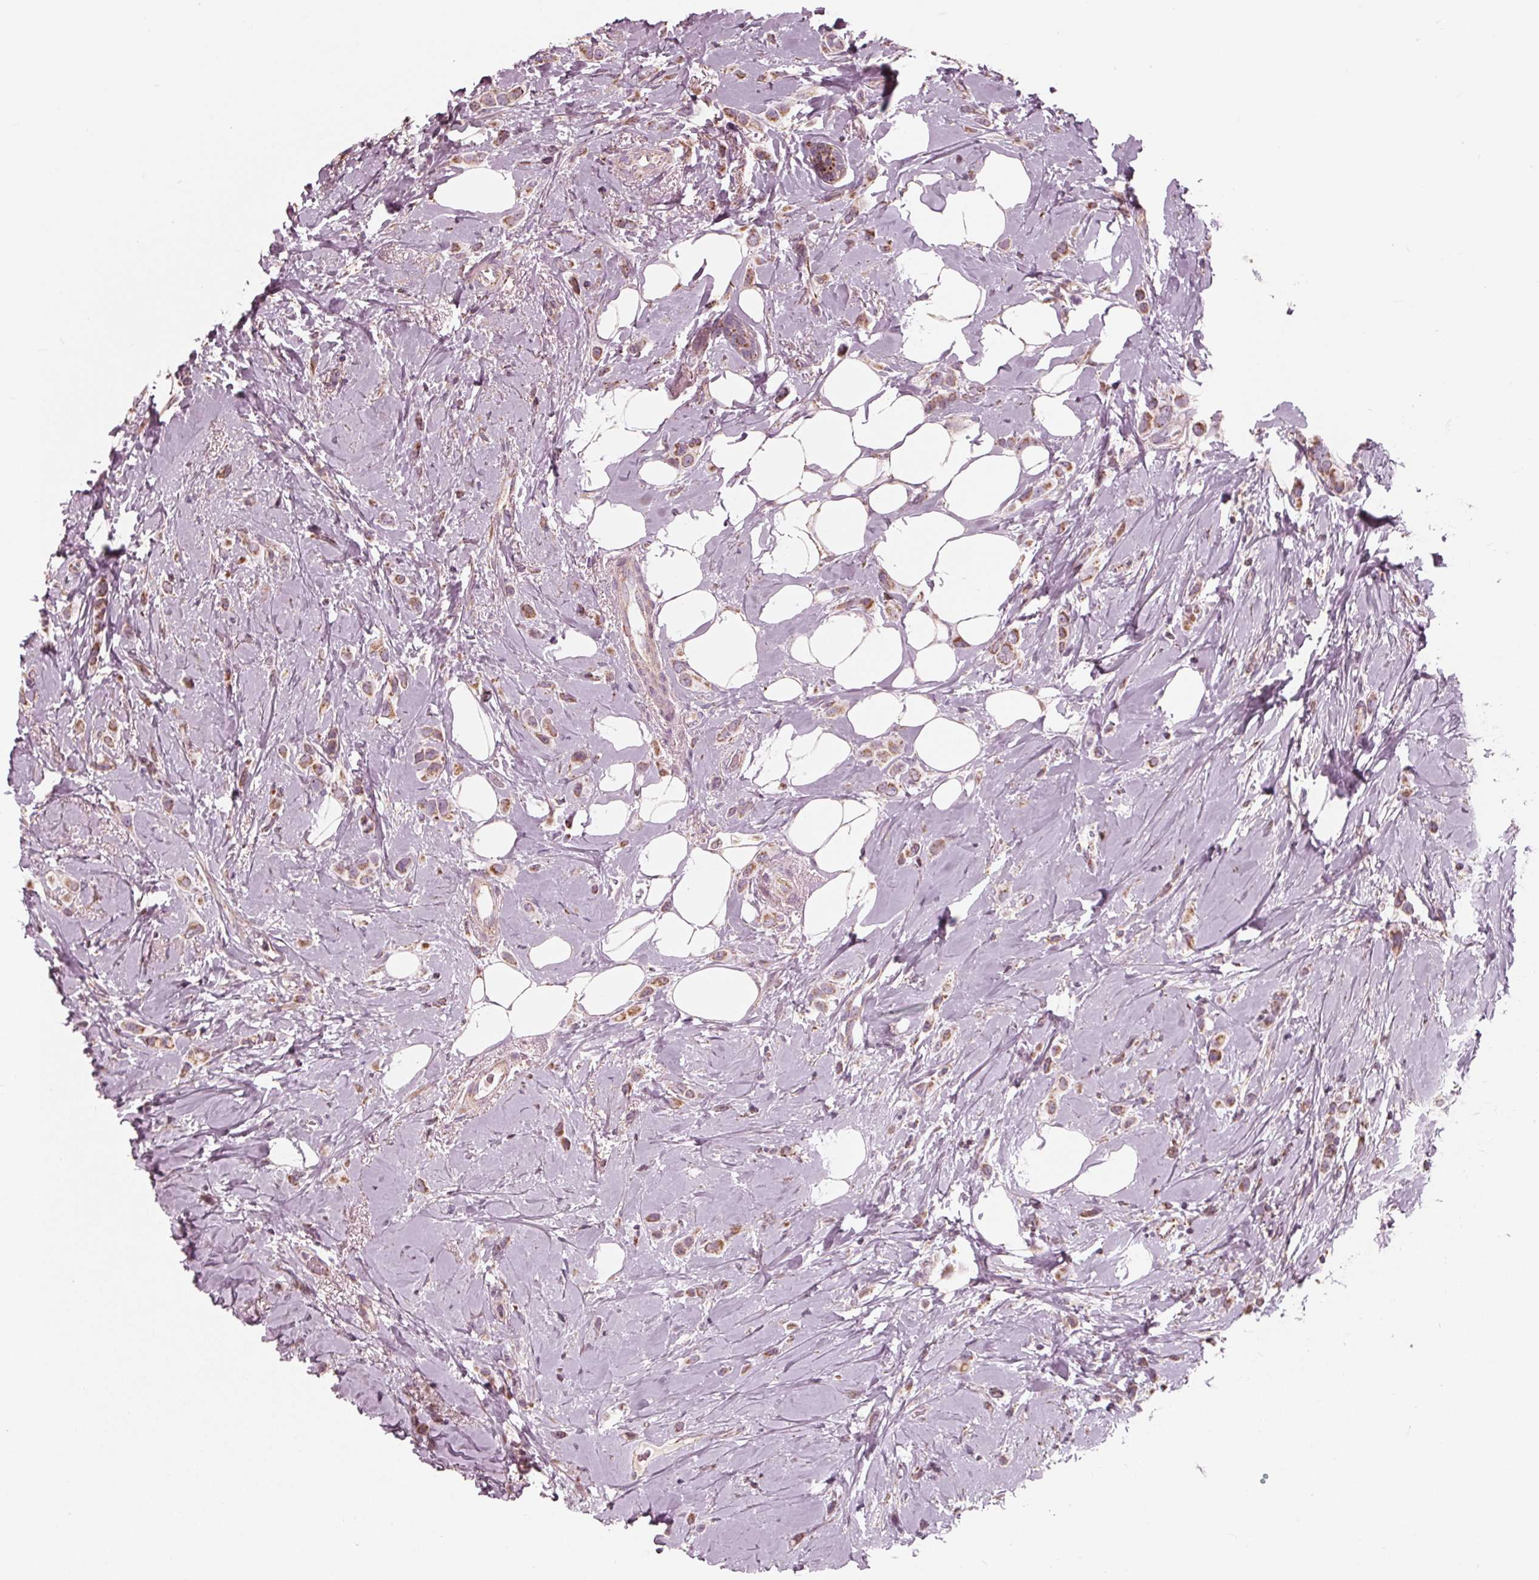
{"staining": {"intensity": "moderate", "quantity": ">75%", "location": "cytoplasmic/membranous"}, "tissue": "breast cancer", "cell_type": "Tumor cells", "image_type": "cancer", "snomed": [{"axis": "morphology", "description": "Lobular carcinoma"}, {"axis": "topography", "description": "Breast"}], "caption": "Breast cancer (lobular carcinoma) stained for a protein (brown) shows moderate cytoplasmic/membranous positive positivity in approximately >75% of tumor cells.", "gene": "DCAF4L2", "patient": {"sex": "female", "age": 66}}